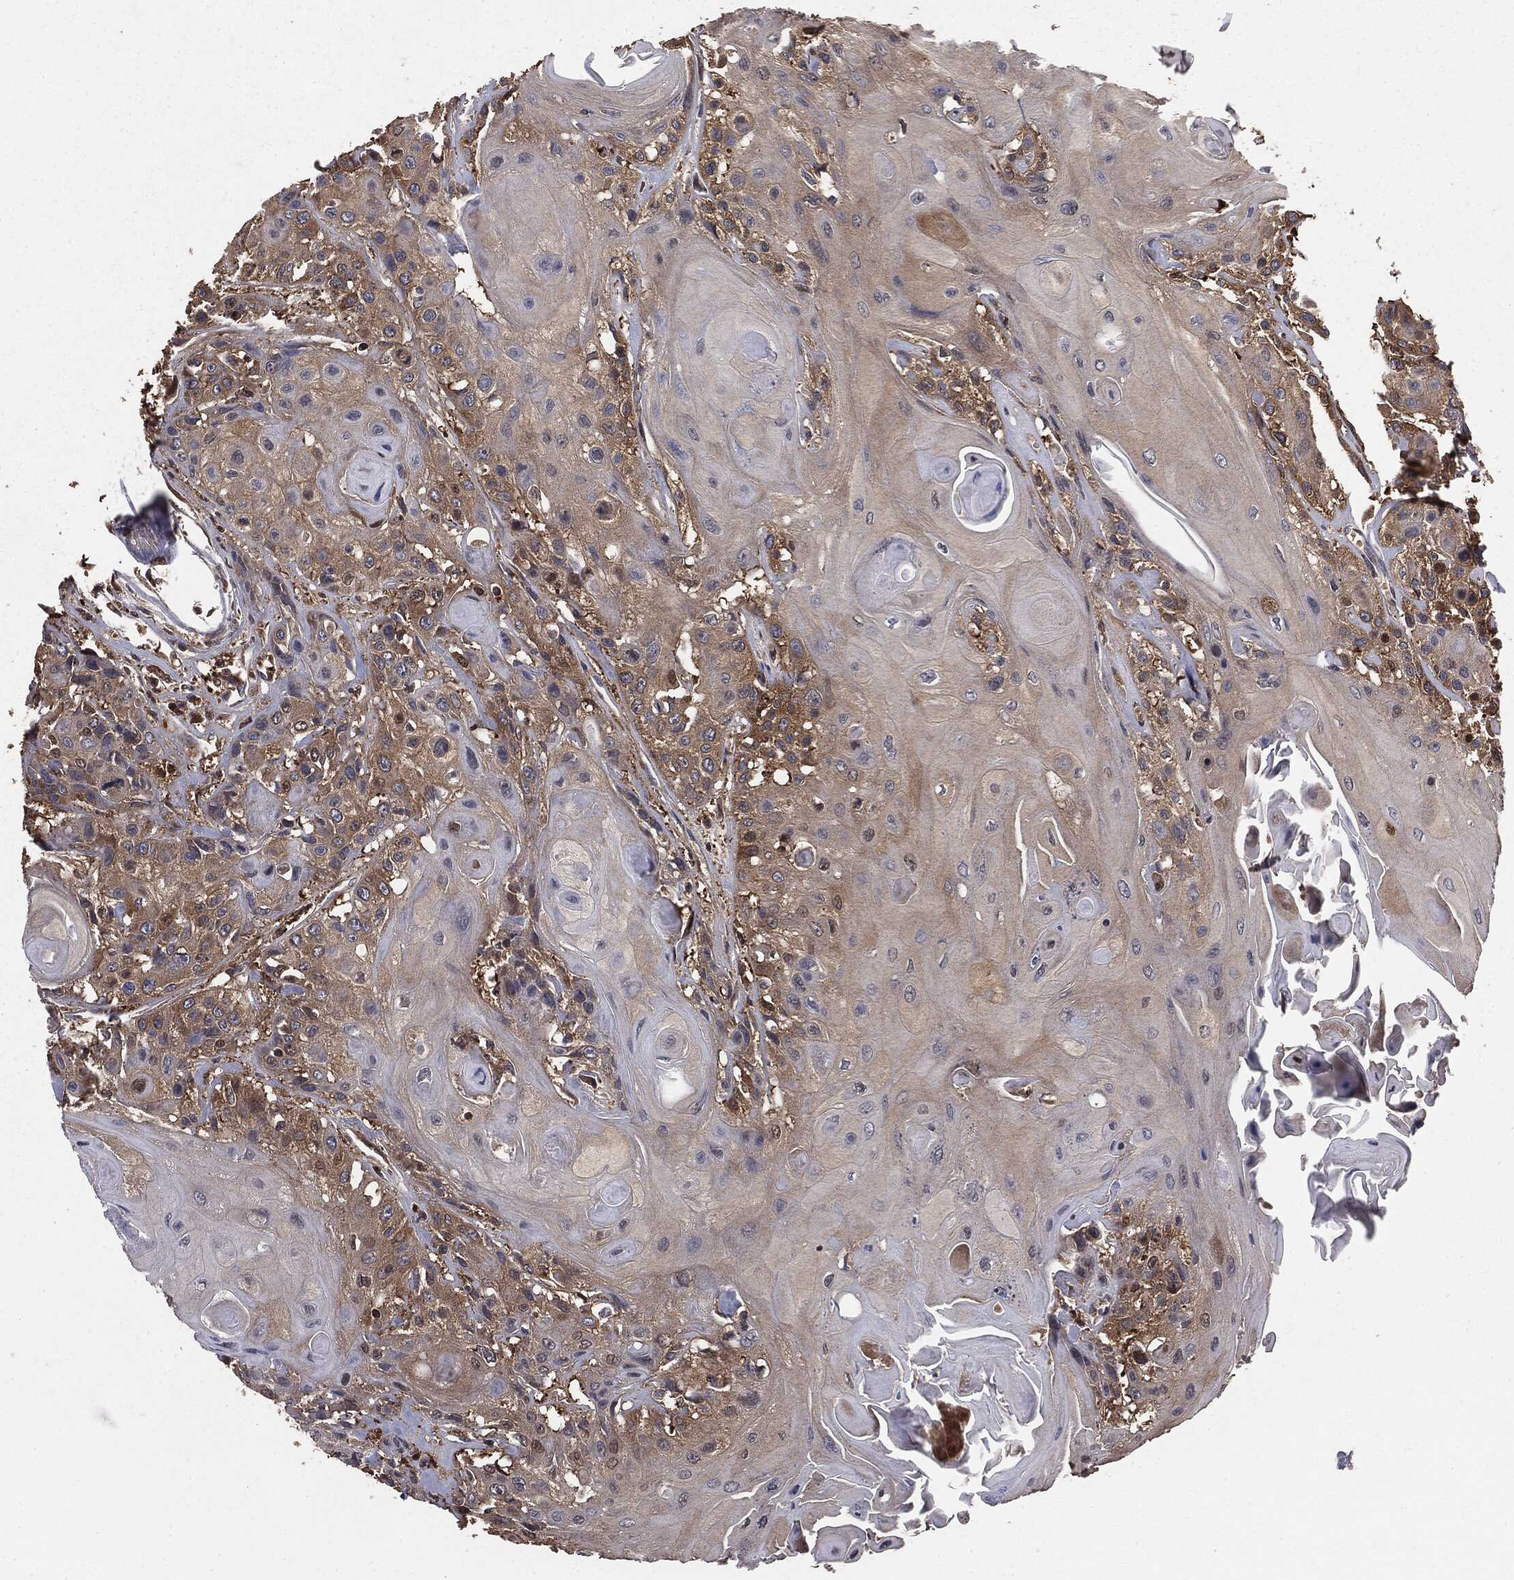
{"staining": {"intensity": "weak", "quantity": "25%-75%", "location": "cytoplasmic/membranous"}, "tissue": "head and neck cancer", "cell_type": "Tumor cells", "image_type": "cancer", "snomed": [{"axis": "morphology", "description": "Squamous cell carcinoma, NOS"}, {"axis": "topography", "description": "Head-Neck"}], "caption": "Weak cytoplasmic/membranous positivity is appreciated in about 25%-75% of tumor cells in head and neck cancer (squamous cell carcinoma).", "gene": "GNB5", "patient": {"sex": "female", "age": 59}}